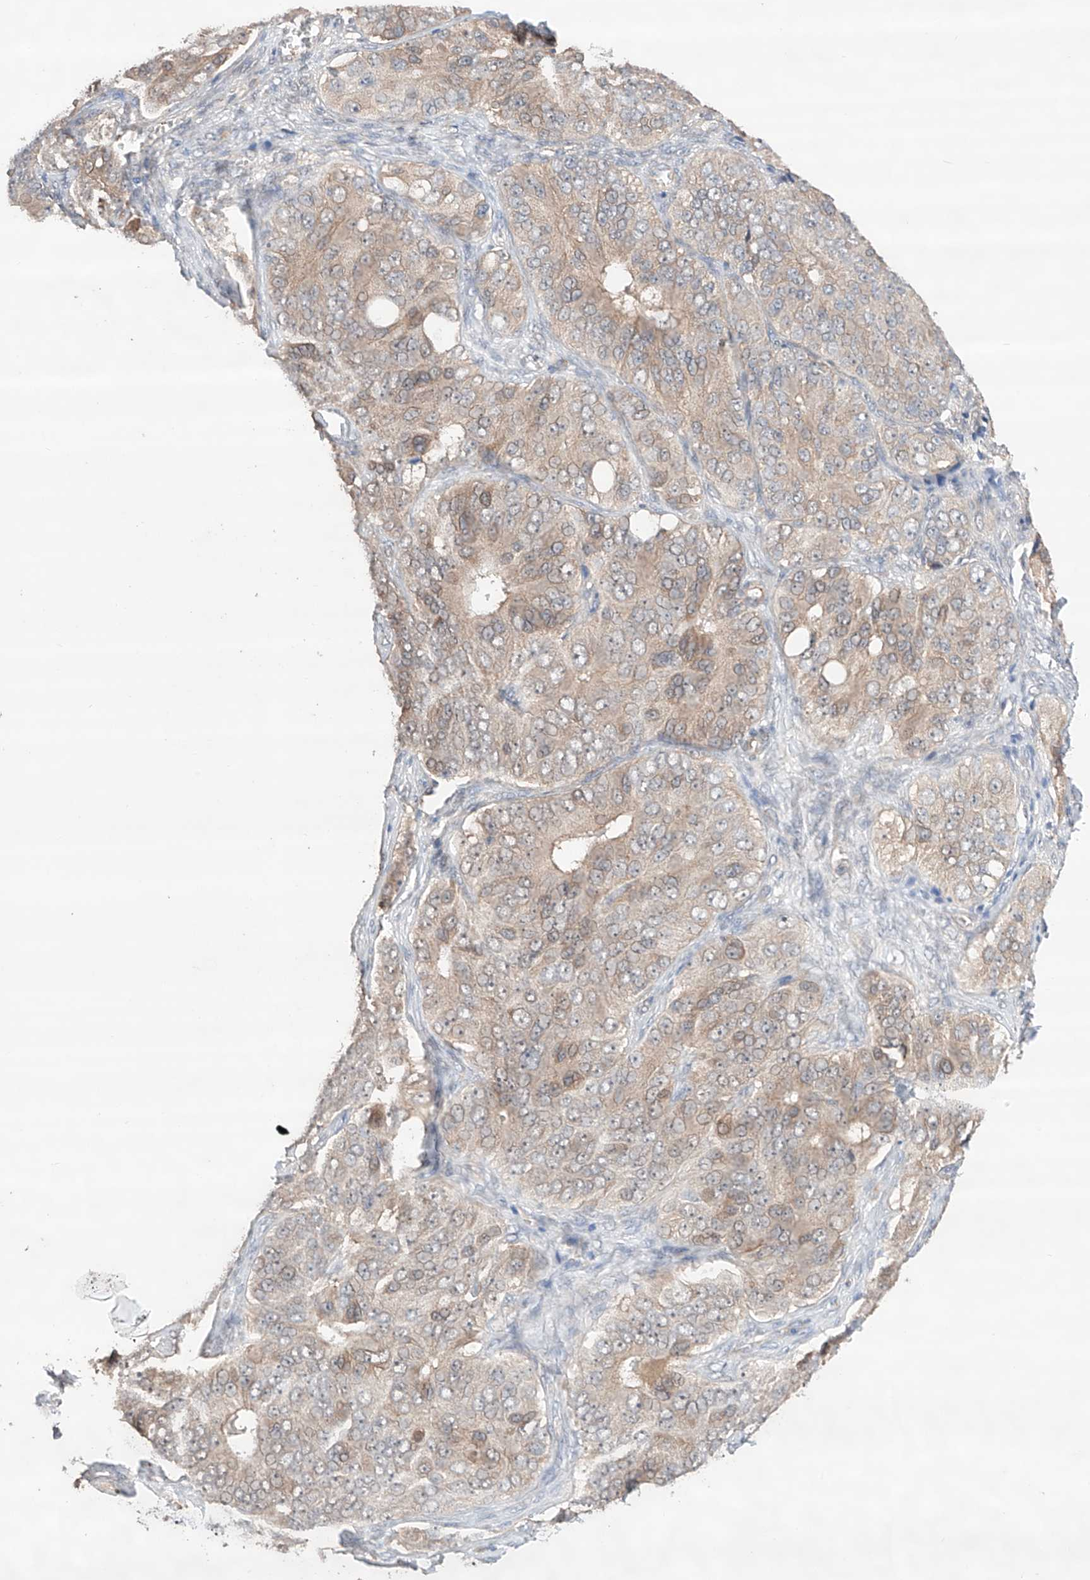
{"staining": {"intensity": "weak", "quantity": "25%-75%", "location": "cytoplasmic/membranous"}, "tissue": "ovarian cancer", "cell_type": "Tumor cells", "image_type": "cancer", "snomed": [{"axis": "morphology", "description": "Carcinoma, endometroid"}, {"axis": "topography", "description": "Ovary"}], "caption": "Immunohistochemistry (IHC) micrograph of neoplastic tissue: human endometroid carcinoma (ovarian) stained using IHC shows low levels of weak protein expression localized specifically in the cytoplasmic/membranous of tumor cells, appearing as a cytoplasmic/membranous brown color.", "gene": "ZFHX2", "patient": {"sex": "female", "age": 51}}